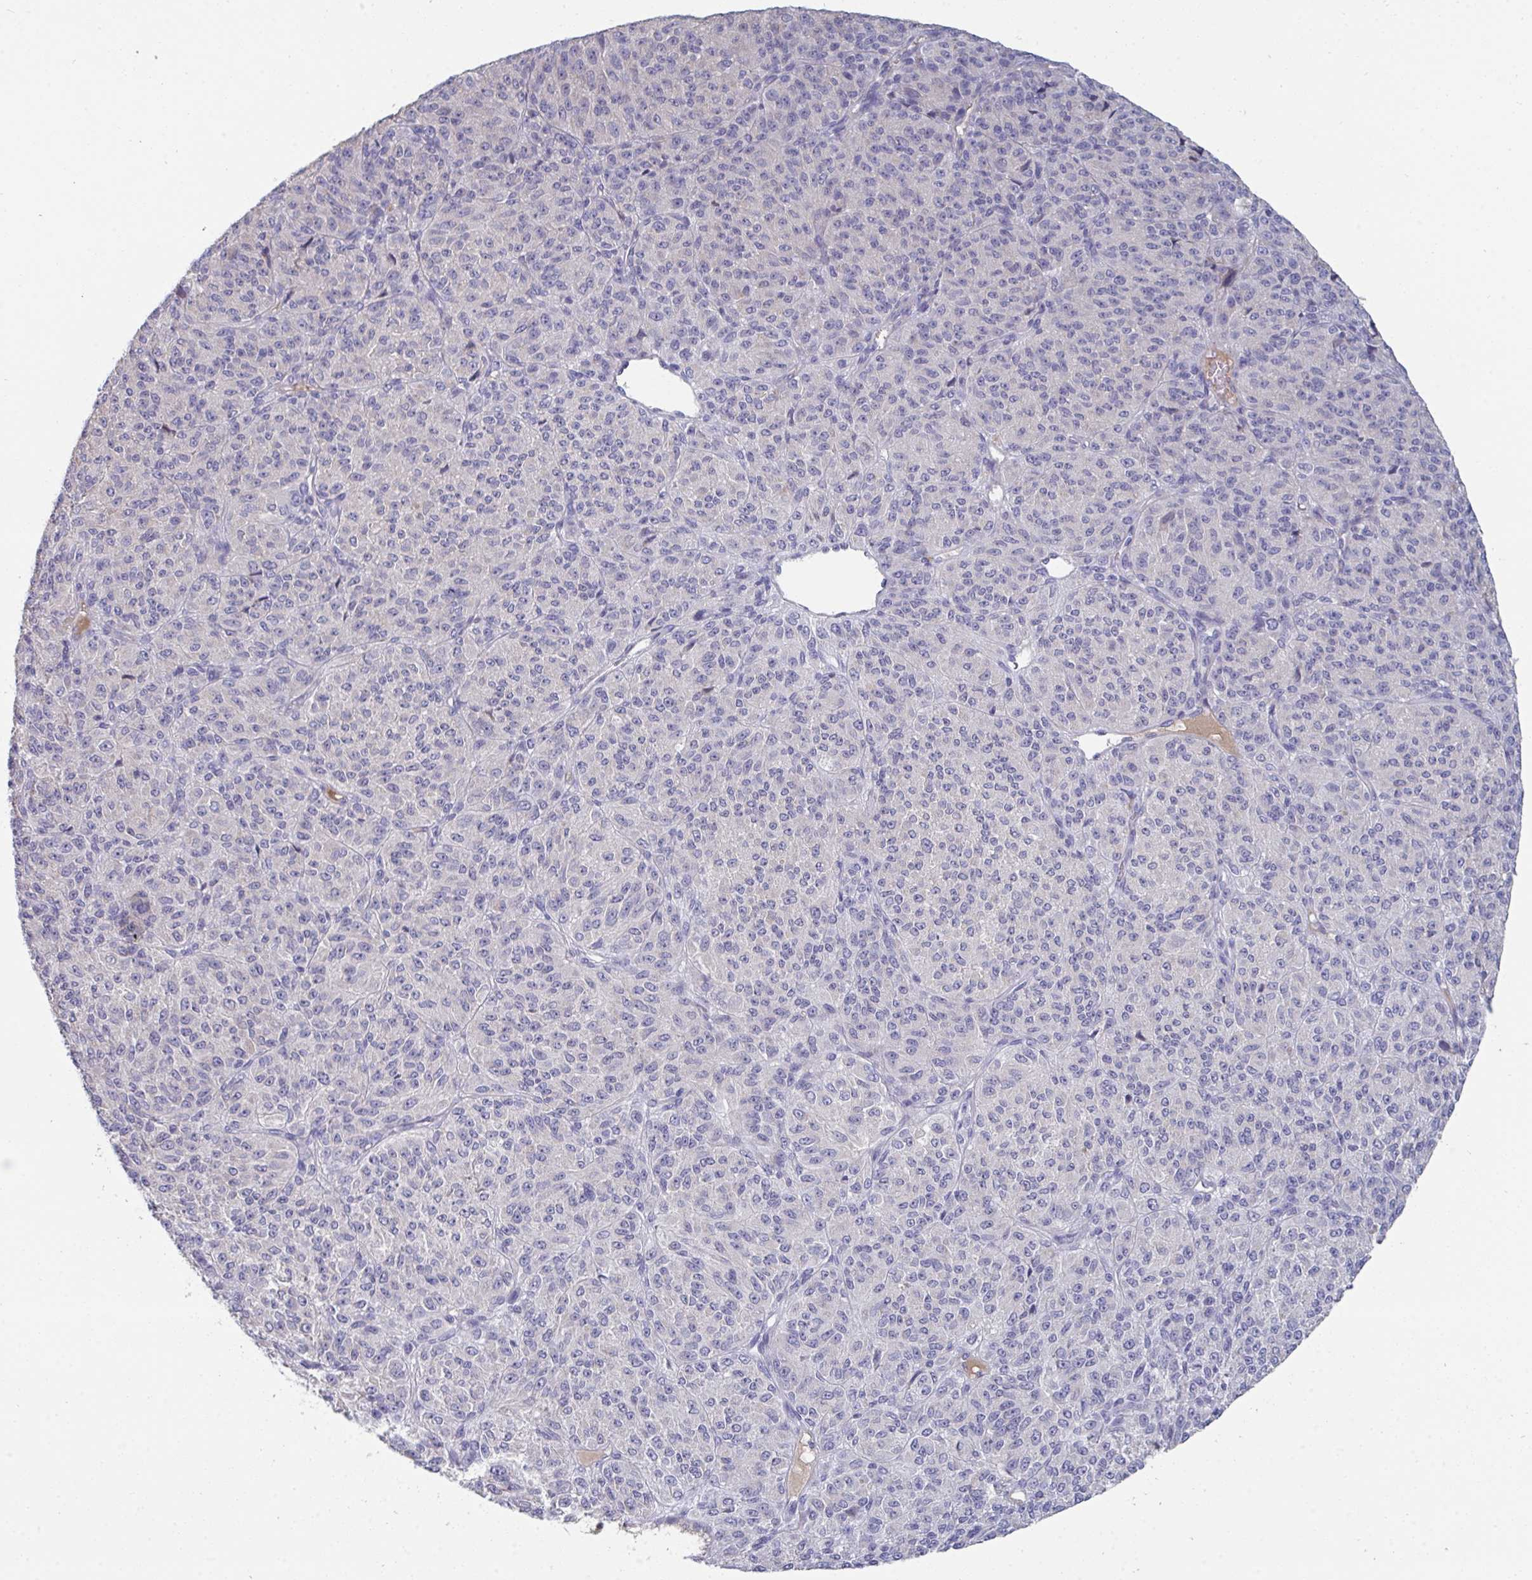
{"staining": {"intensity": "negative", "quantity": "none", "location": "none"}, "tissue": "melanoma", "cell_type": "Tumor cells", "image_type": "cancer", "snomed": [{"axis": "morphology", "description": "Malignant melanoma, Metastatic site"}, {"axis": "topography", "description": "Brain"}], "caption": "A high-resolution micrograph shows immunohistochemistry (IHC) staining of melanoma, which displays no significant expression in tumor cells. (Brightfield microscopy of DAB IHC at high magnification).", "gene": "HGFAC", "patient": {"sex": "female", "age": 56}}